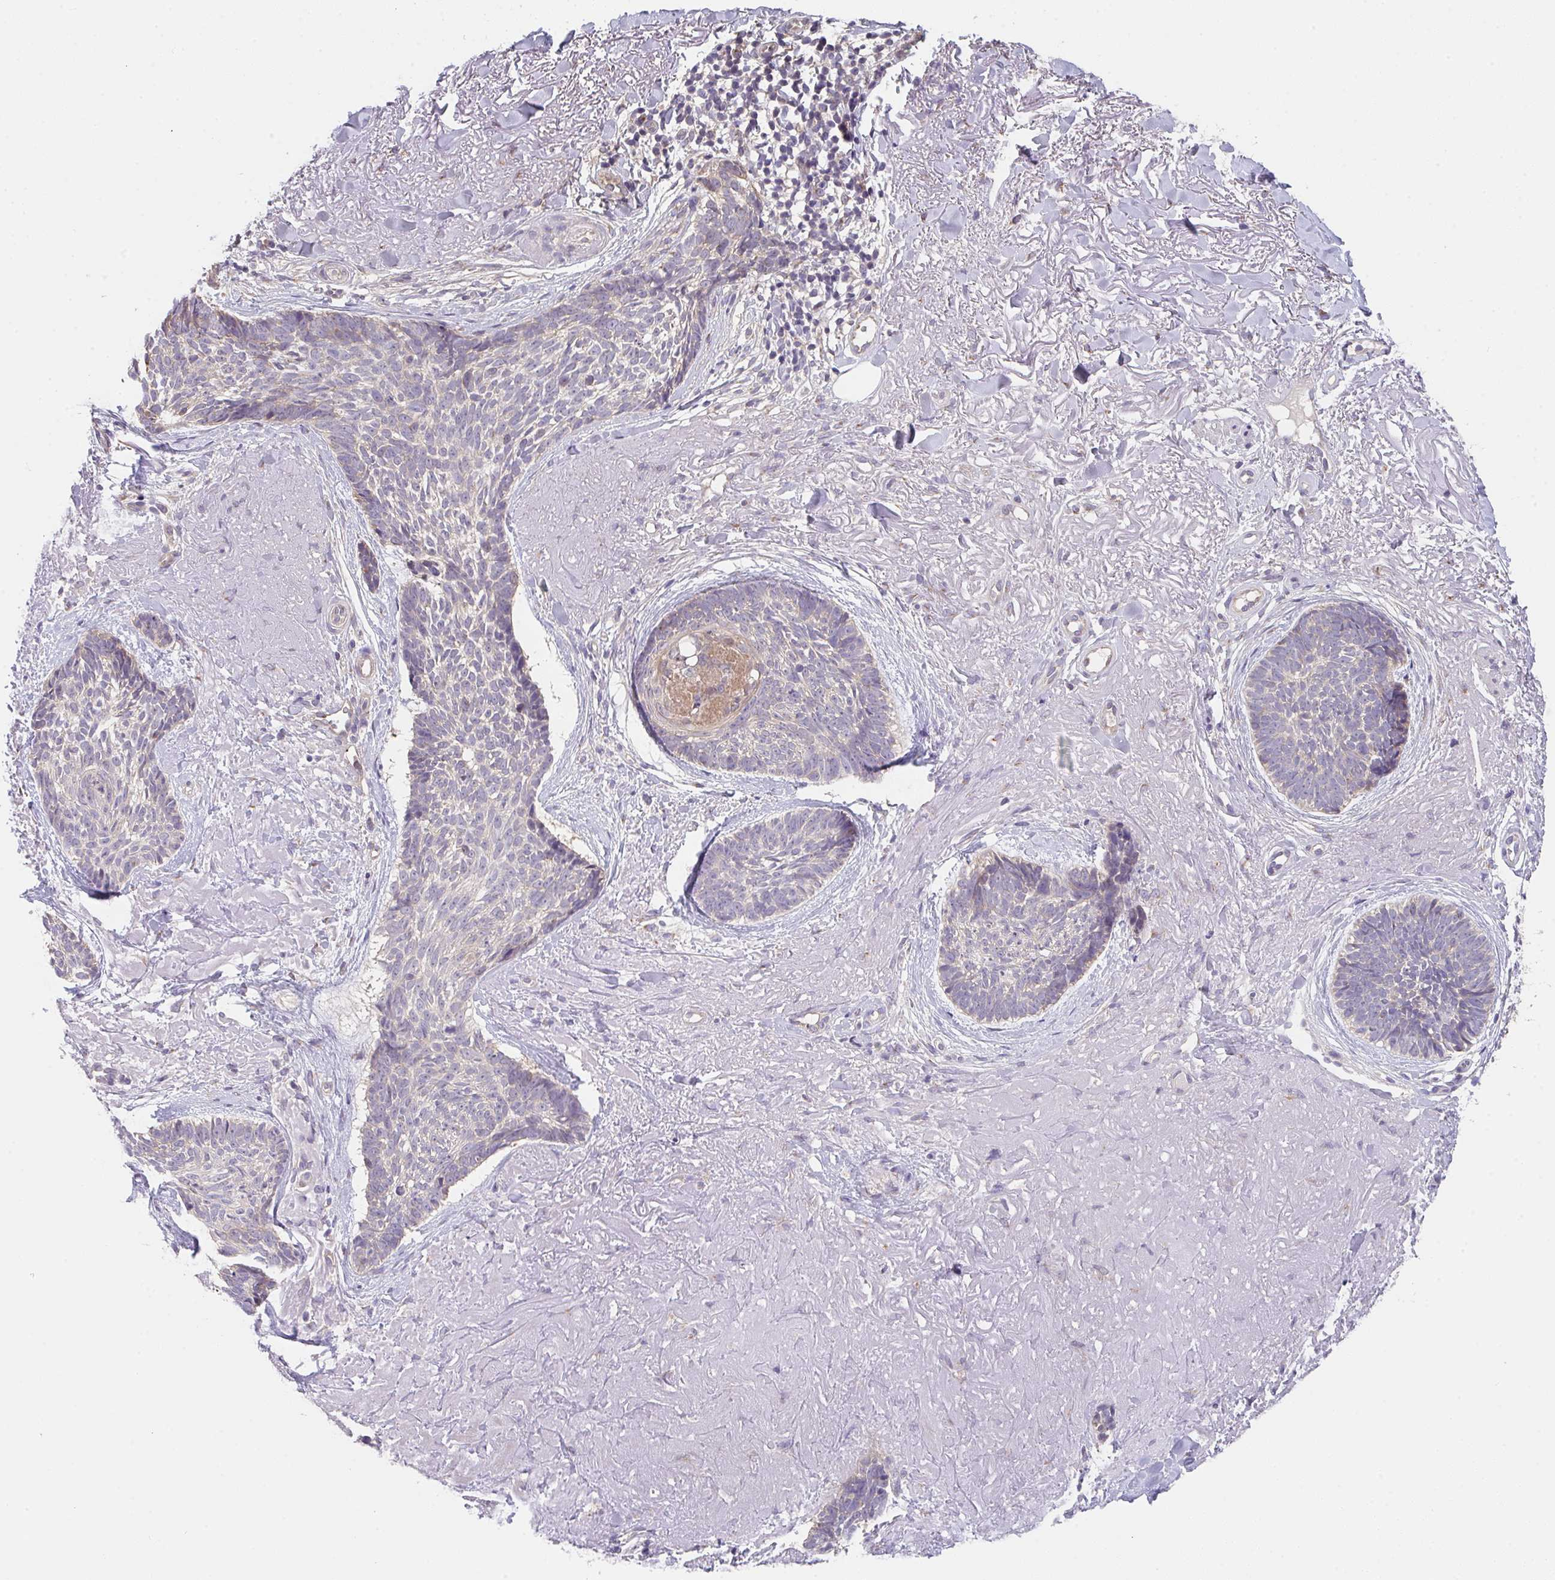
{"staining": {"intensity": "weak", "quantity": "<25%", "location": "cytoplasmic/membranous"}, "tissue": "skin cancer", "cell_type": "Tumor cells", "image_type": "cancer", "snomed": [{"axis": "morphology", "description": "Basal cell carcinoma"}, {"axis": "topography", "description": "Skin"}, {"axis": "topography", "description": "Skin of face"}, {"axis": "topography", "description": "Skin of nose"}], "caption": "A photomicrograph of skin cancer (basal cell carcinoma) stained for a protein reveals no brown staining in tumor cells.", "gene": "TSPAN31", "patient": {"sex": "female", "age": 86}}